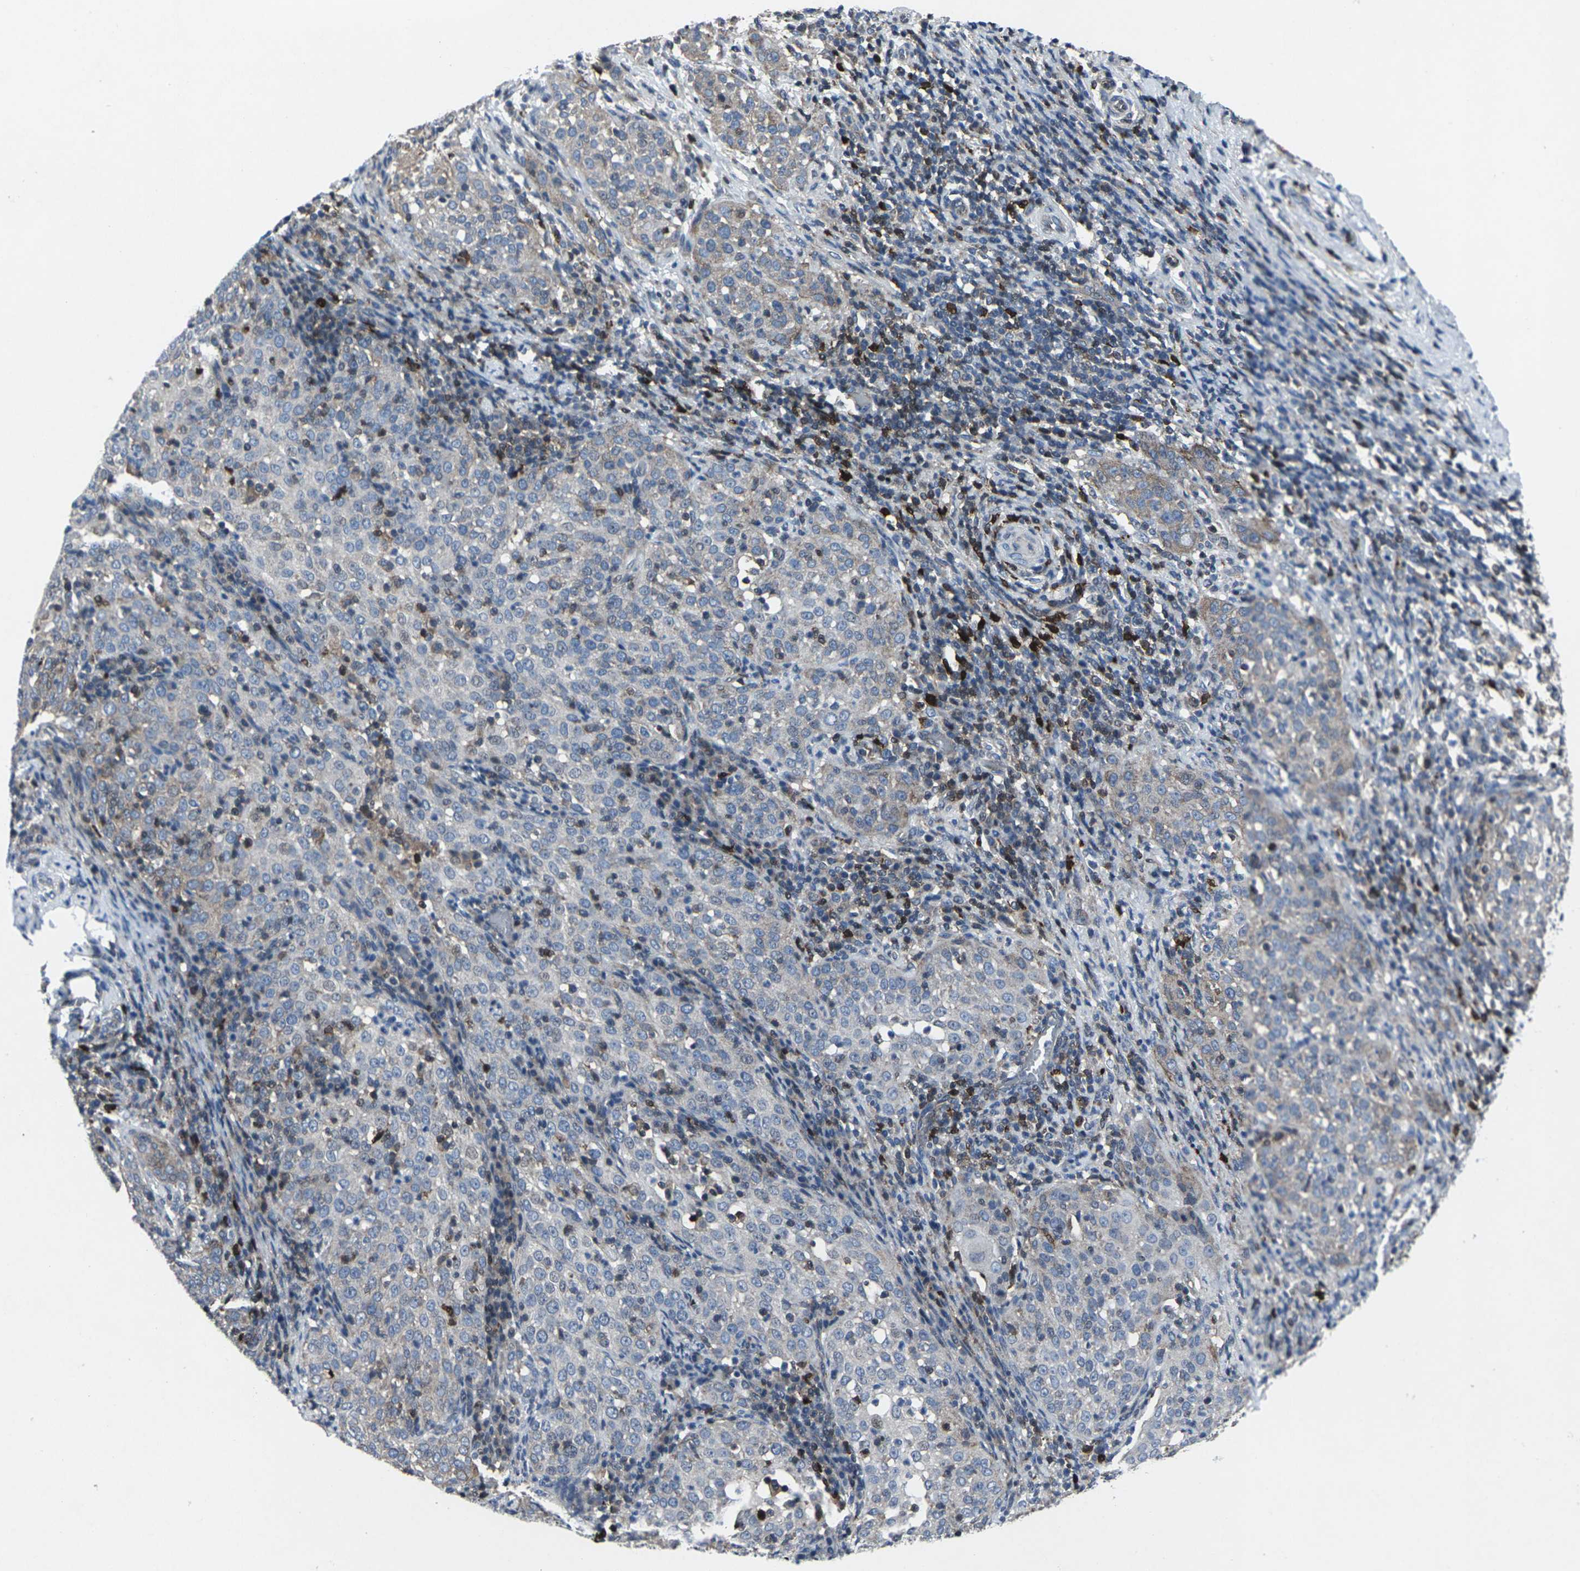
{"staining": {"intensity": "weak", "quantity": "25%-75%", "location": "cytoplasmic/membranous"}, "tissue": "cervical cancer", "cell_type": "Tumor cells", "image_type": "cancer", "snomed": [{"axis": "morphology", "description": "Squamous cell carcinoma, NOS"}, {"axis": "topography", "description": "Cervix"}], "caption": "Protein analysis of cervical cancer (squamous cell carcinoma) tissue reveals weak cytoplasmic/membranous expression in about 25%-75% of tumor cells.", "gene": "STAT4", "patient": {"sex": "female", "age": 51}}